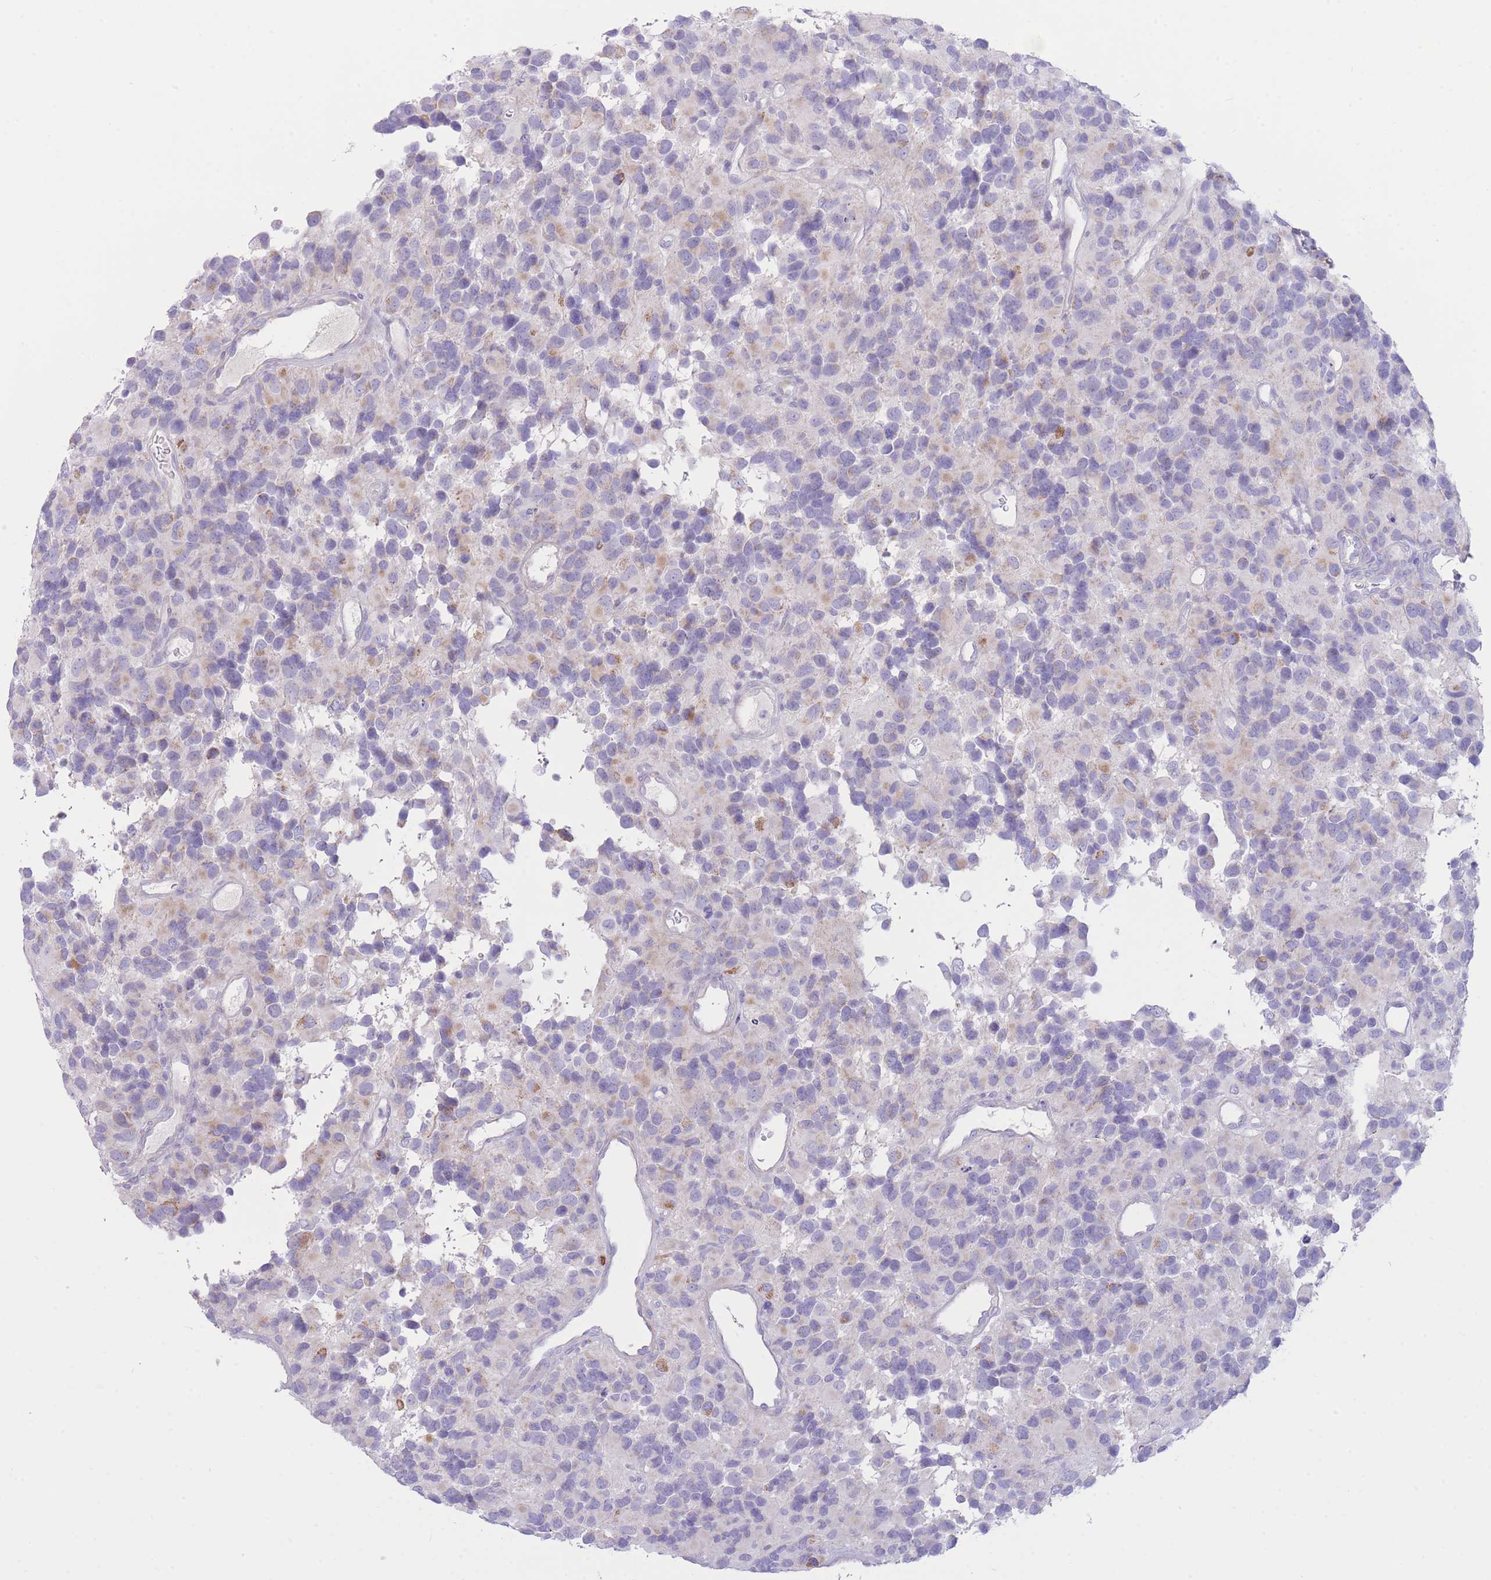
{"staining": {"intensity": "negative", "quantity": "none", "location": "none"}, "tissue": "glioma", "cell_type": "Tumor cells", "image_type": "cancer", "snomed": [{"axis": "morphology", "description": "Glioma, malignant, High grade"}, {"axis": "topography", "description": "Brain"}], "caption": "Glioma stained for a protein using immunohistochemistry exhibits no expression tumor cells.", "gene": "VWA8", "patient": {"sex": "male", "age": 77}}